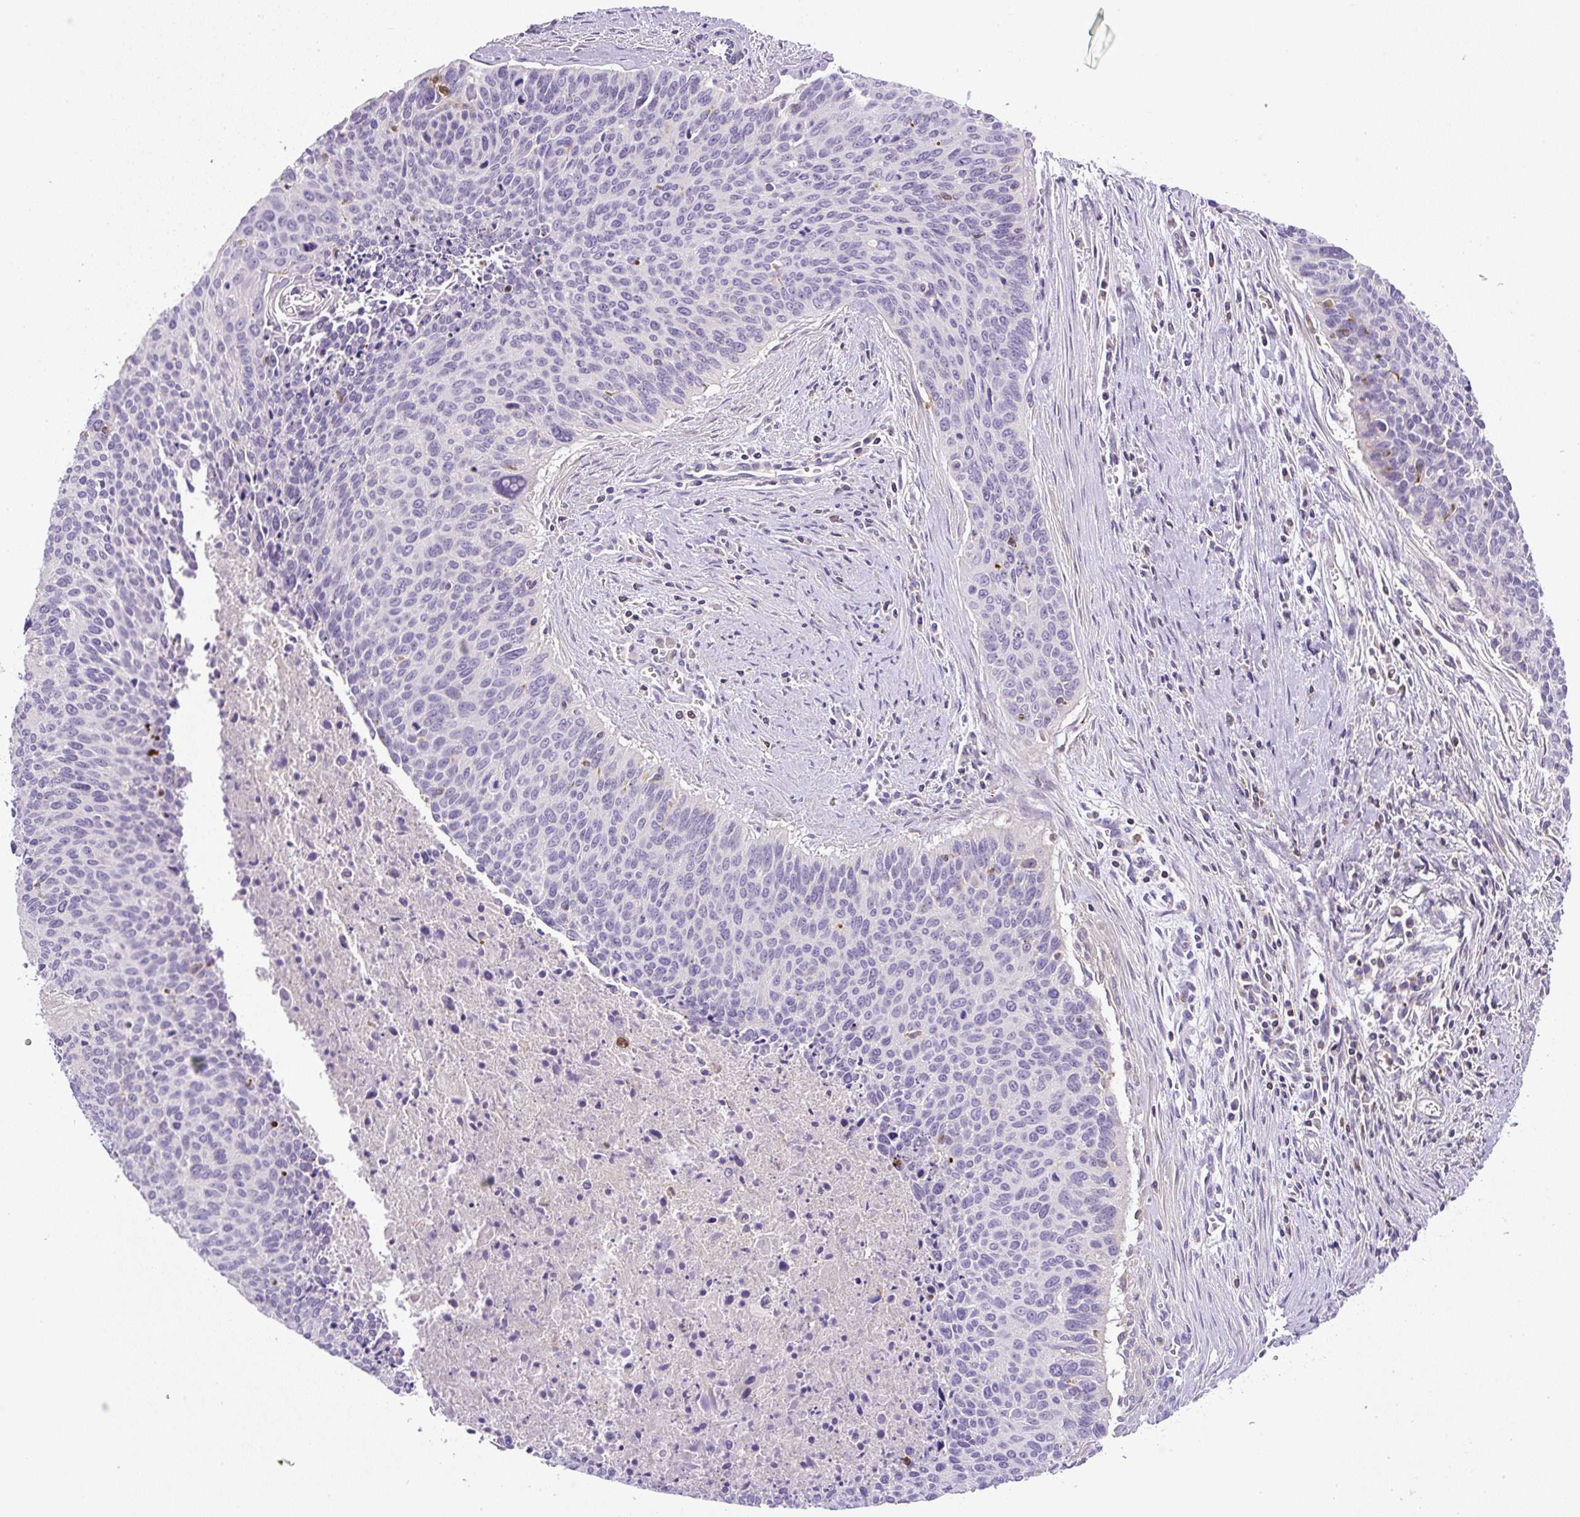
{"staining": {"intensity": "moderate", "quantity": "<25%", "location": "cytoplasmic/membranous"}, "tissue": "cervical cancer", "cell_type": "Tumor cells", "image_type": "cancer", "snomed": [{"axis": "morphology", "description": "Squamous cell carcinoma, NOS"}, {"axis": "topography", "description": "Cervix"}], "caption": "A brown stain labels moderate cytoplasmic/membranous staining of a protein in human cervical cancer tumor cells. (IHC, brightfield microscopy, high magnification).", "gene": "PIP5KL1", "patient": {"sex": "female", "age": 55}}